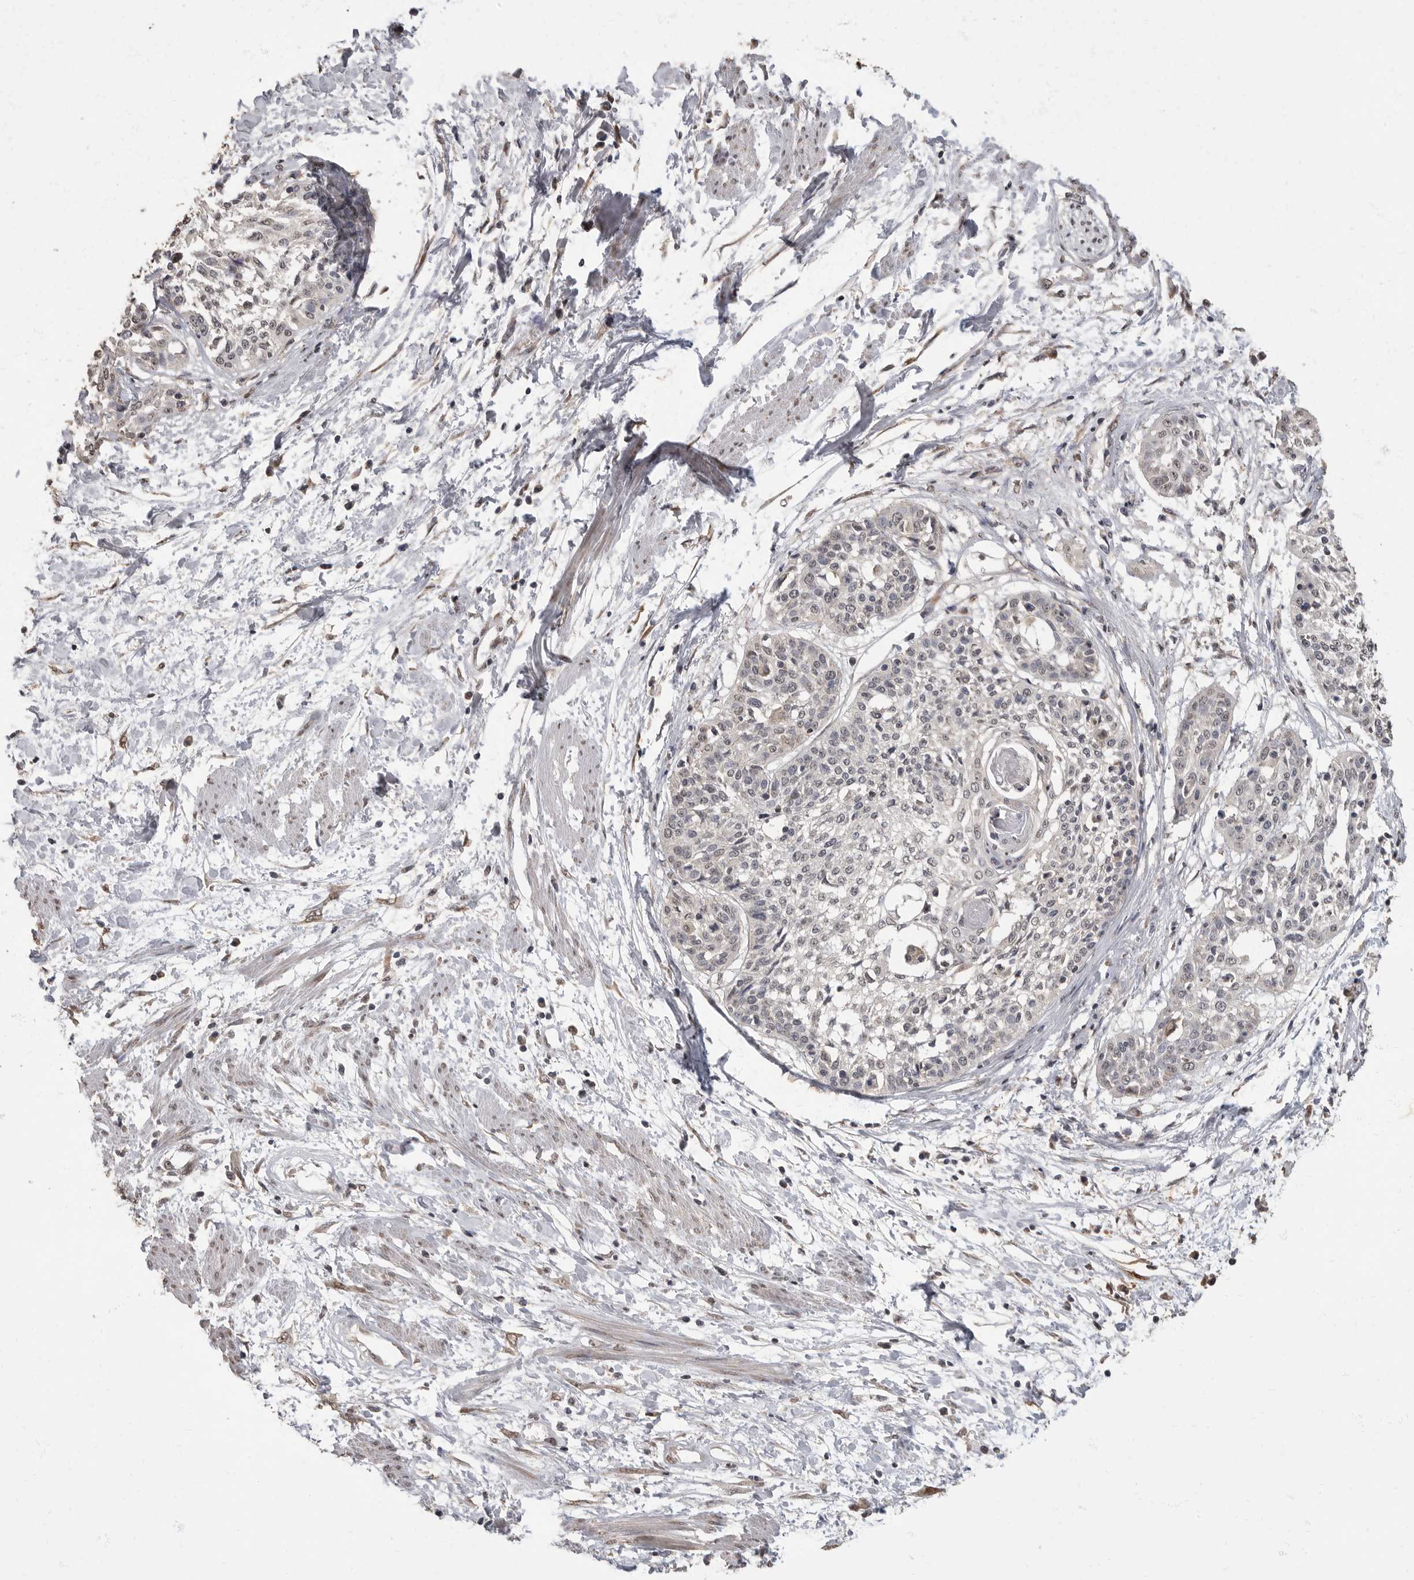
{"staining": {"intensity": "negative", "quantity": "none", "location": "none"}, "tissue": "cervical cancer", "cell_type": "Tumor cells", "image_type": "cancer", "snomed": [{"axis": "morphology", "description": "Squamous cell carcinoma, NOS"}, {"axis": "topography", "description": "Cervix"}], "caption": "Tumor cells are negative for brown protein staining in cervical squamous cell carcinoma.", "gene": "MAFG", "patient": {"sex": "female", "age": 57}}